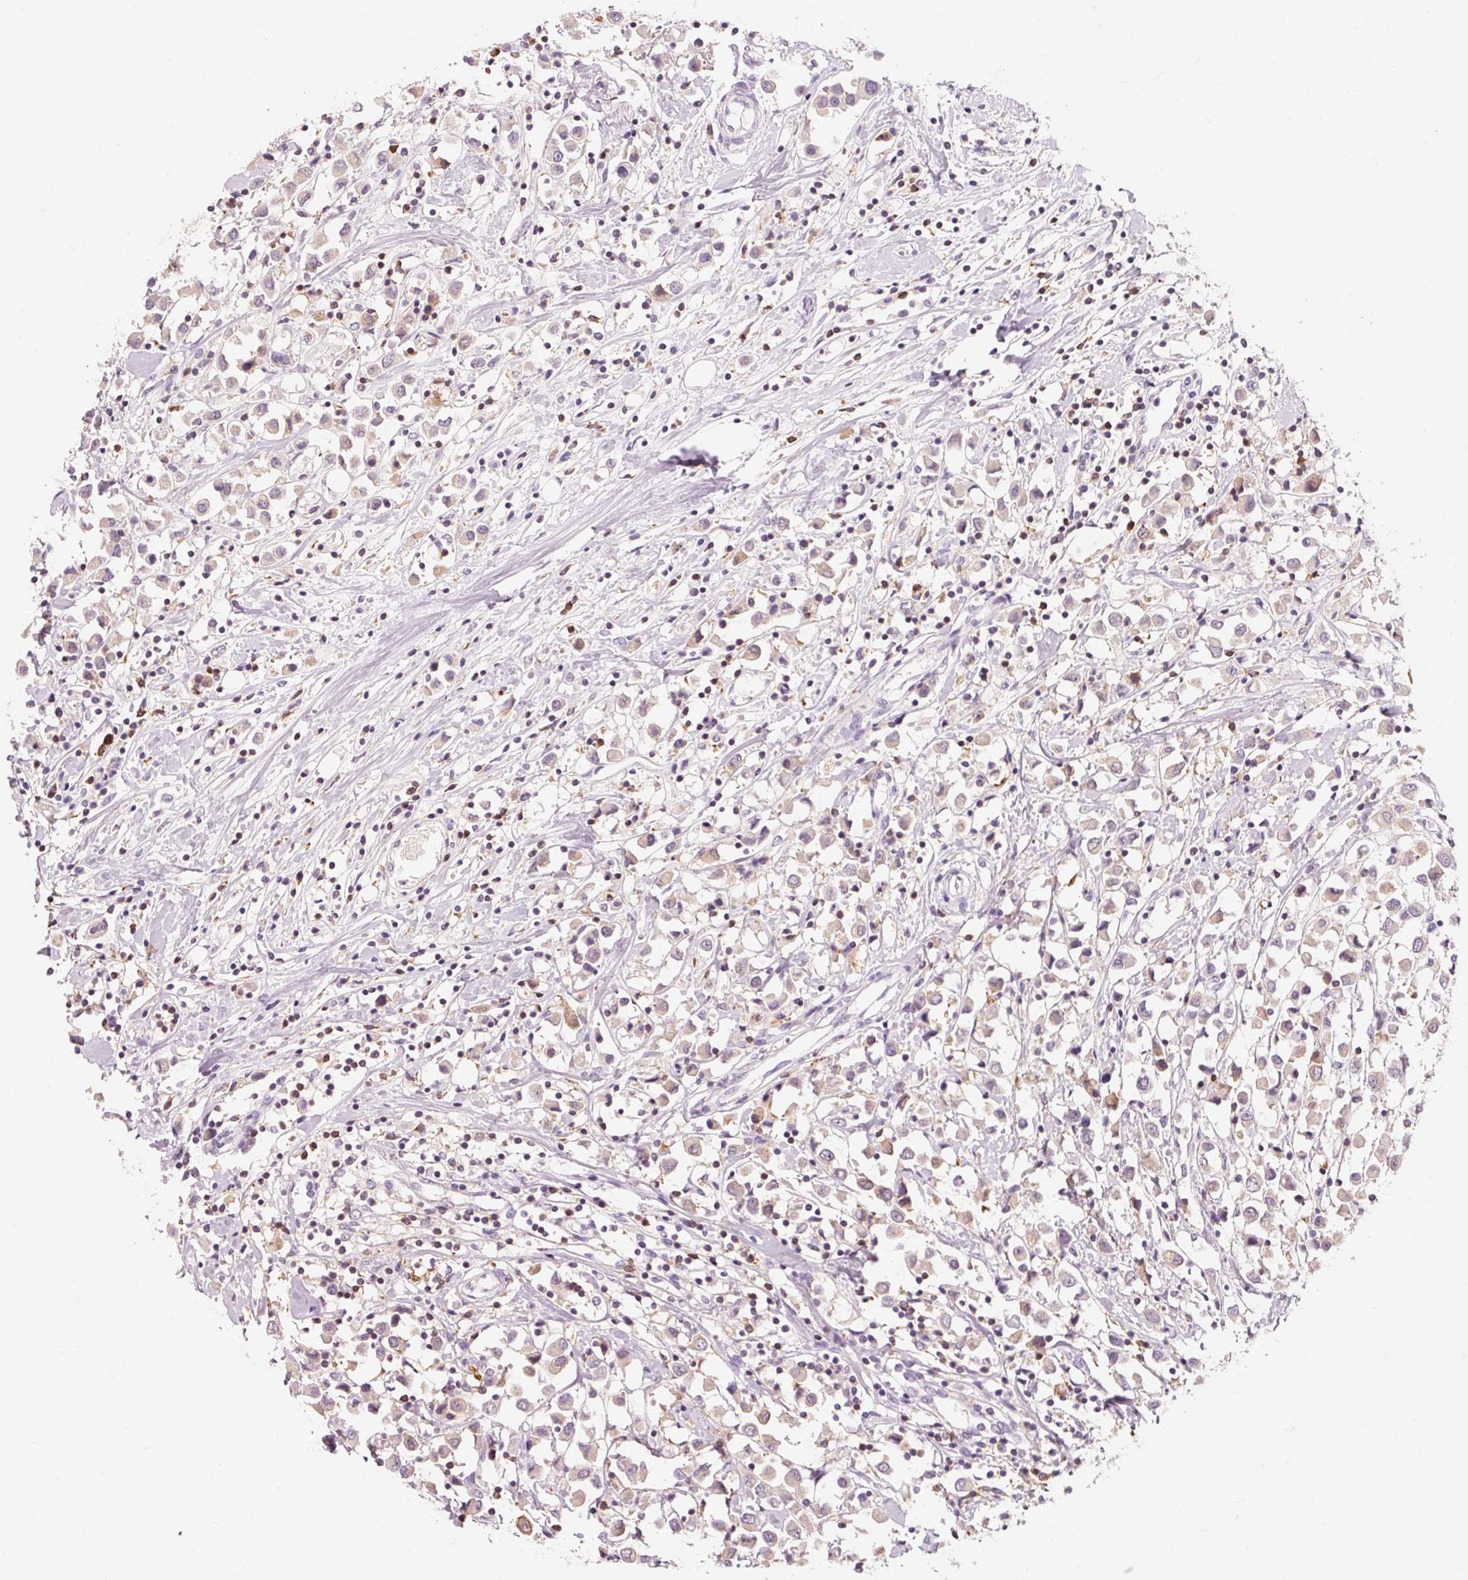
{"staining": {"intensity": "weak", "quantity": ">75%", "location": "cytoplasmic/membranous"}, "tissue": "breast cancer", "cell_type": "Tumor cells", "image_type": "cancer", "snomed": [{"axis": "morphology", "description": "Duct carcinoma"}, {"axis": "topography", "description": "Breast"}], "caption": "Human breast invasive ductal carcinoma stained for a protein (brown) displays weak cytoplasmic/membranous positive staining in about >75% of tumor cells.", "gene": "OR8K1", "patient": {"sex": "female", "age": 61}}